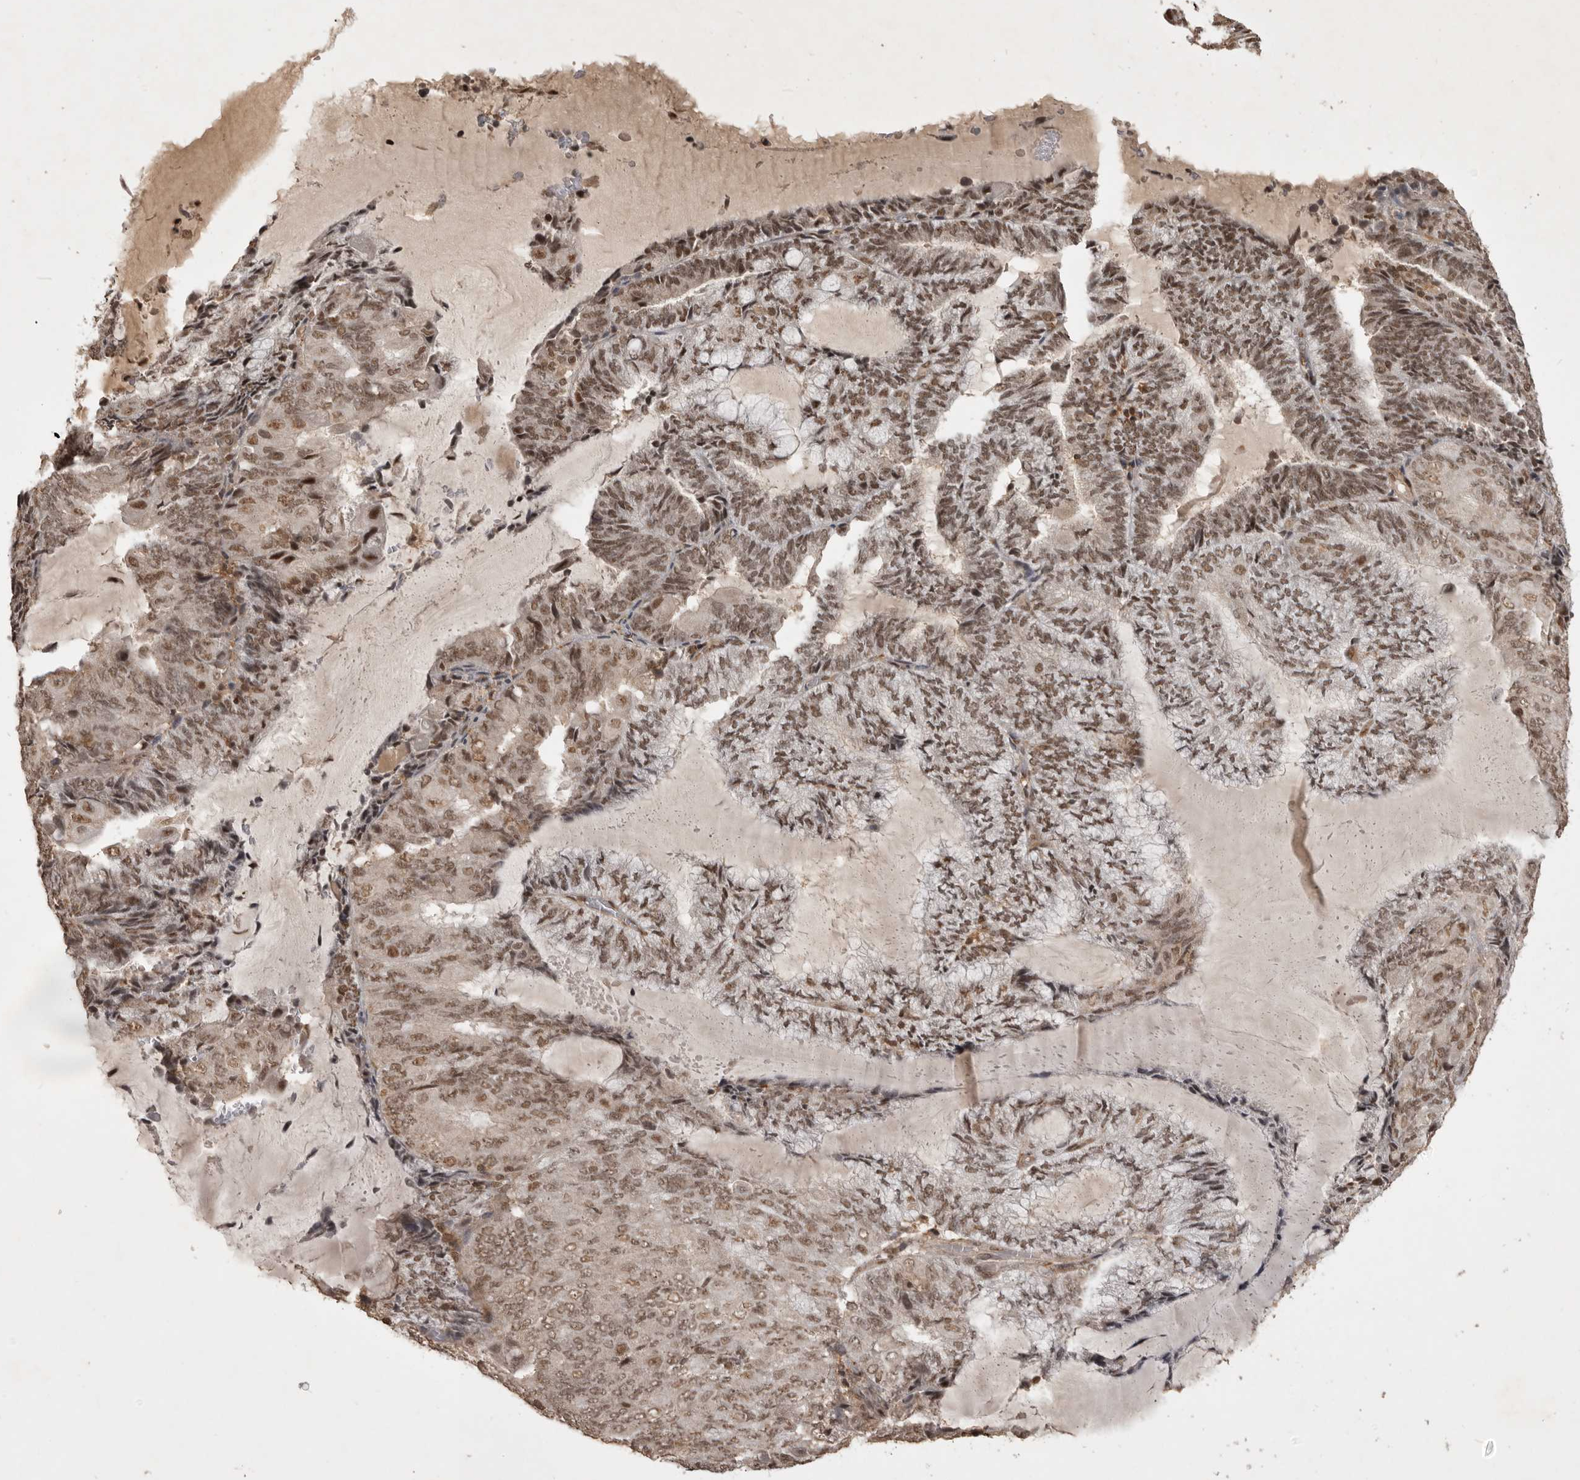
{"staining": {"intensity": "moderate", "quantity": ">75%", "location": "nuclear"}, "tissue": "endometrial cancer", "cell_type": "Tumor cells", "image_type": "cancer", "snomed": [{"axis": "morphology", "description": "Adenocarcinoma, NOS"}, {"axis": "topography", "description": "Endometrium"}], "caption": "The photomicrograph shows immunohistochemical staining of adenocarcinoma (endometrial). There is moderate nuclear expression is seen in approximately >75% of tumor cells. The protein is shown in brown color, while the nuclei are stained blue.", "gene": "CBLL1", "patient": {"sex": "female", "age": 81}}